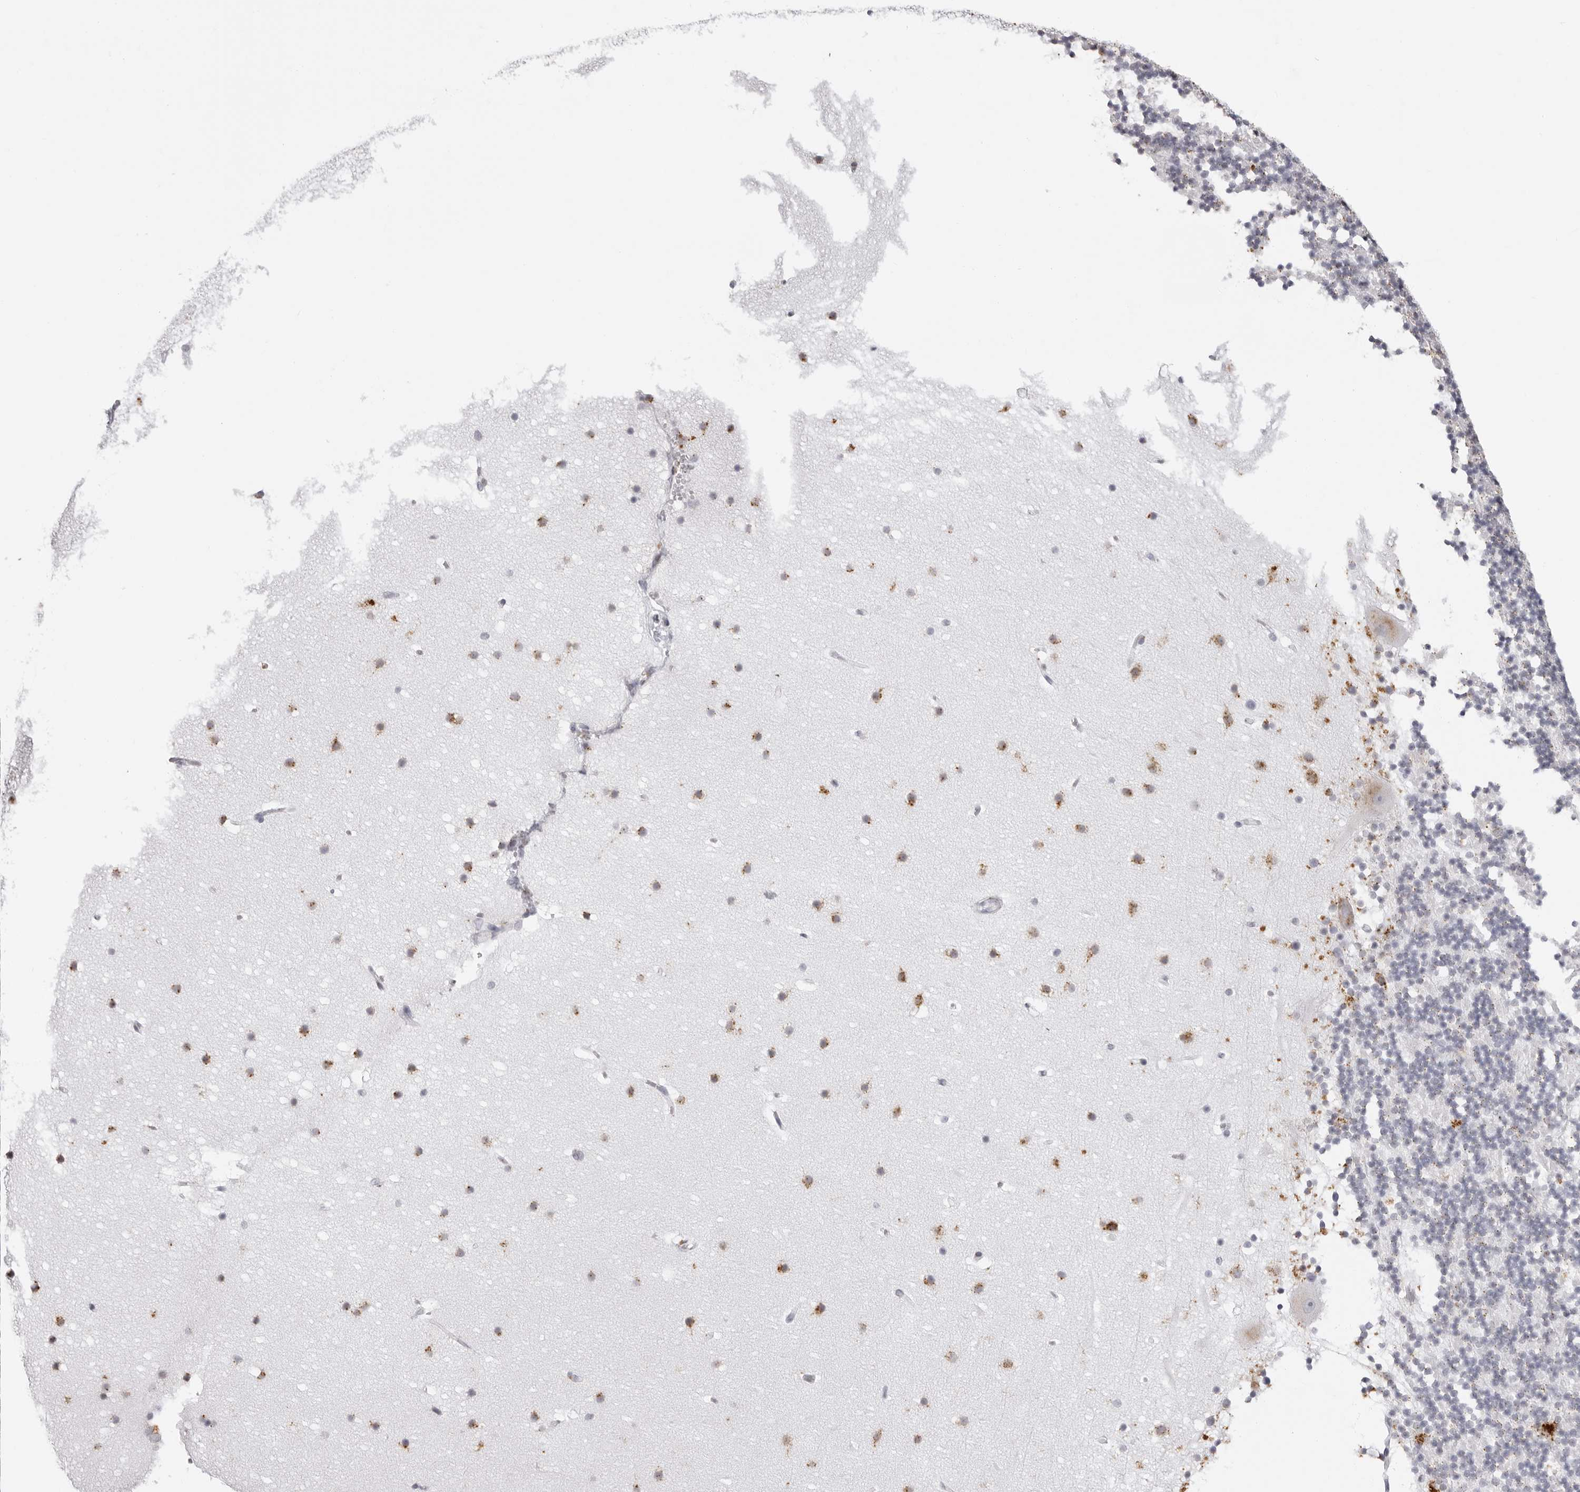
{"staining": {"intensity": "moderate", "quantity": "<25%", "location": "cytoplasmic/membranous"}, "tissue": "cerebellum", "cell_type": "Cells in granular layer", "image_type": "normal", "snomed": [{"axis": "morphology", "description": "Normal tissue, NOS"}, {"axis": "topography", "description": "Cerebellum"}], "caption": "Benign cerebellum was stained to show a protein in brown. There is low levels of moderate cytoplasmic/membranous staining in about <25% of cells in granular layer. The staining was performed using DAB, with brown indicating positive protein expression. Nuclei are stained blue with hematoxylin.", "gene": "IL25", "patient": {"sex": "male", "age": 57}}